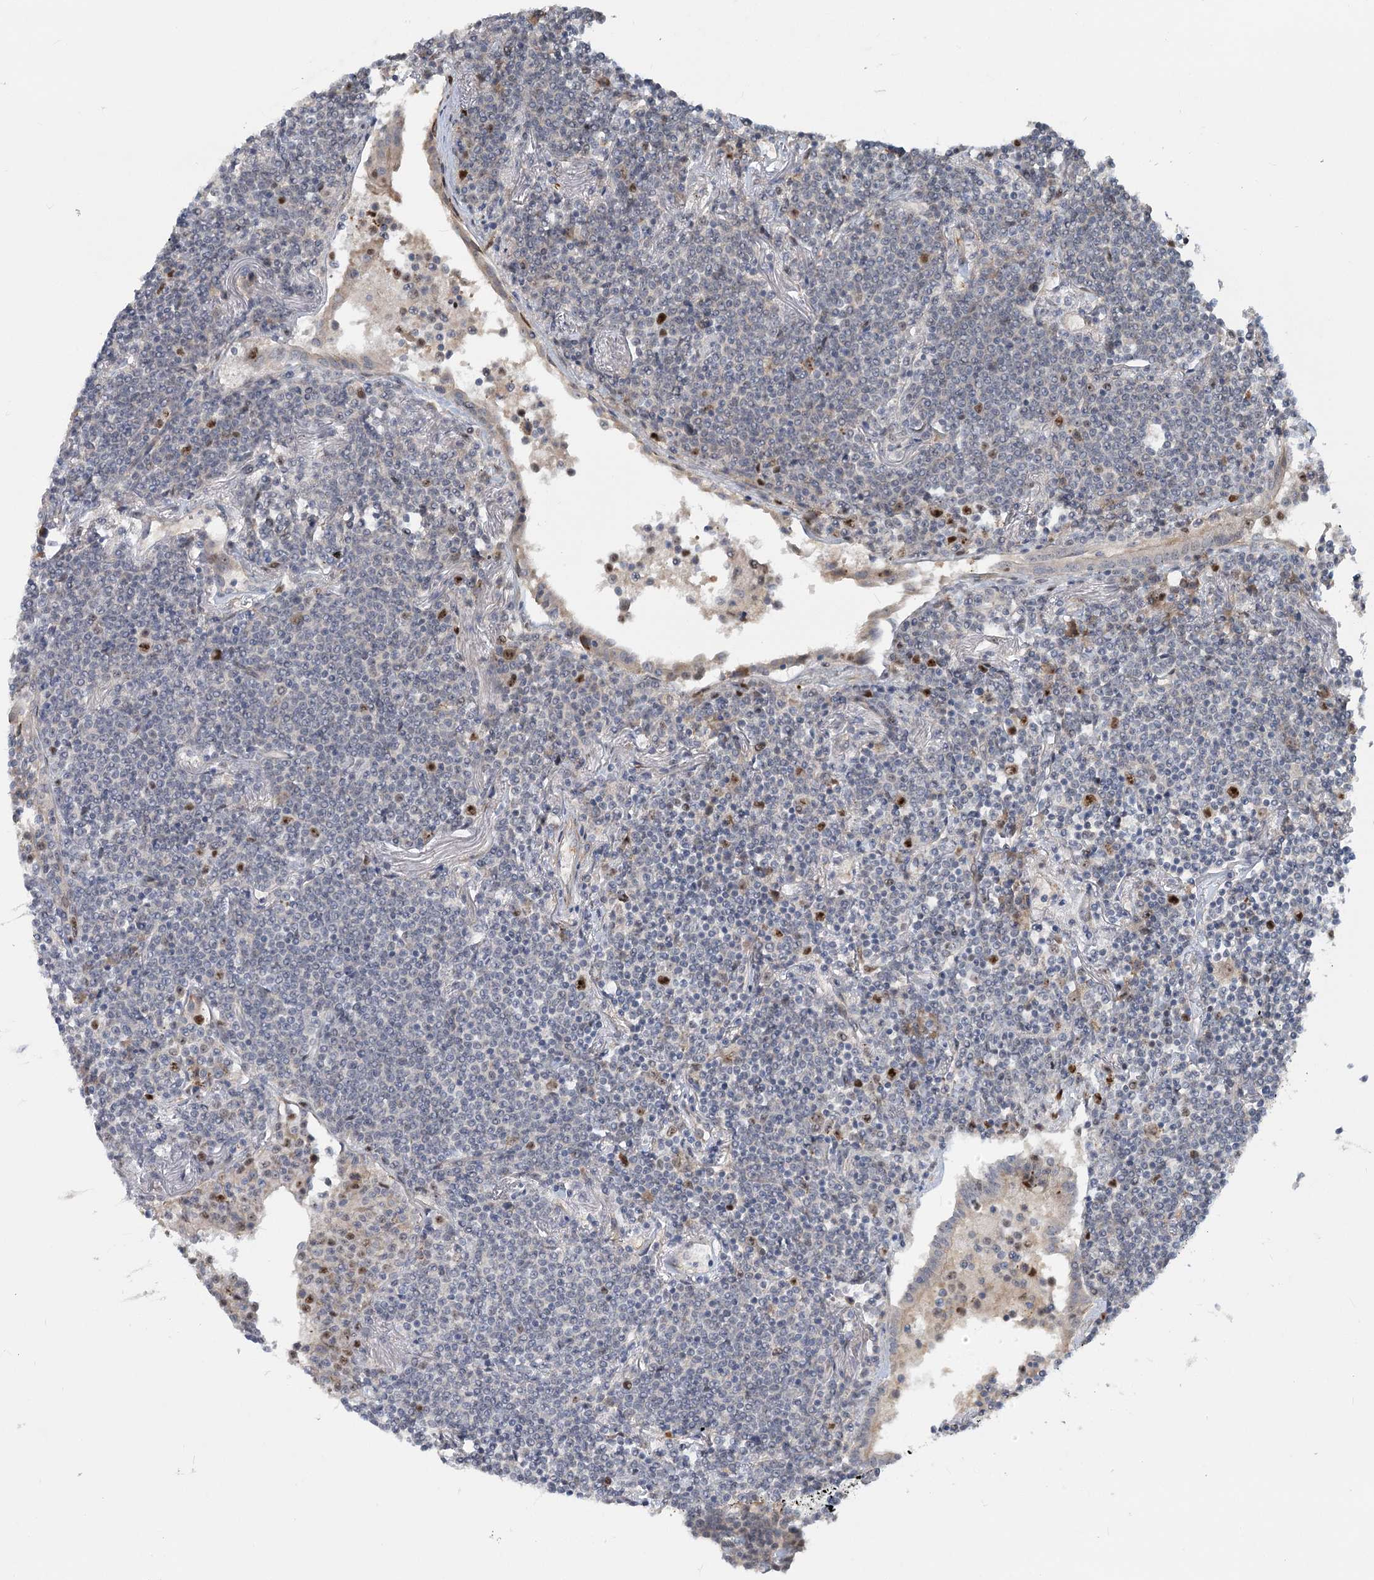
{"staining": {"intensity": "negative", "quantity": "none", "location": "none"}, "tissue": "lymphoma", "cell_type": "Tumor cells", "image_type": "cancer", "snomed": [{"axis": "morphology", "description": "Malignant lymphoma, non-Hodgkin's type, Low grade"}, {"axis": "topography", "description": "Lung"}], "caption": "Immunohistochemistry (IHC) histopathology image of neoplastic tissue: malignant lymphoma, non-Hodgkin's type (low-grade) stained with DAB (3,3'-diaminobenzidine) exhibits no significant protein positivity in tumor cells.", "gene": "PIK3C2A", "patient": {"sex": "female", "age": 71}}